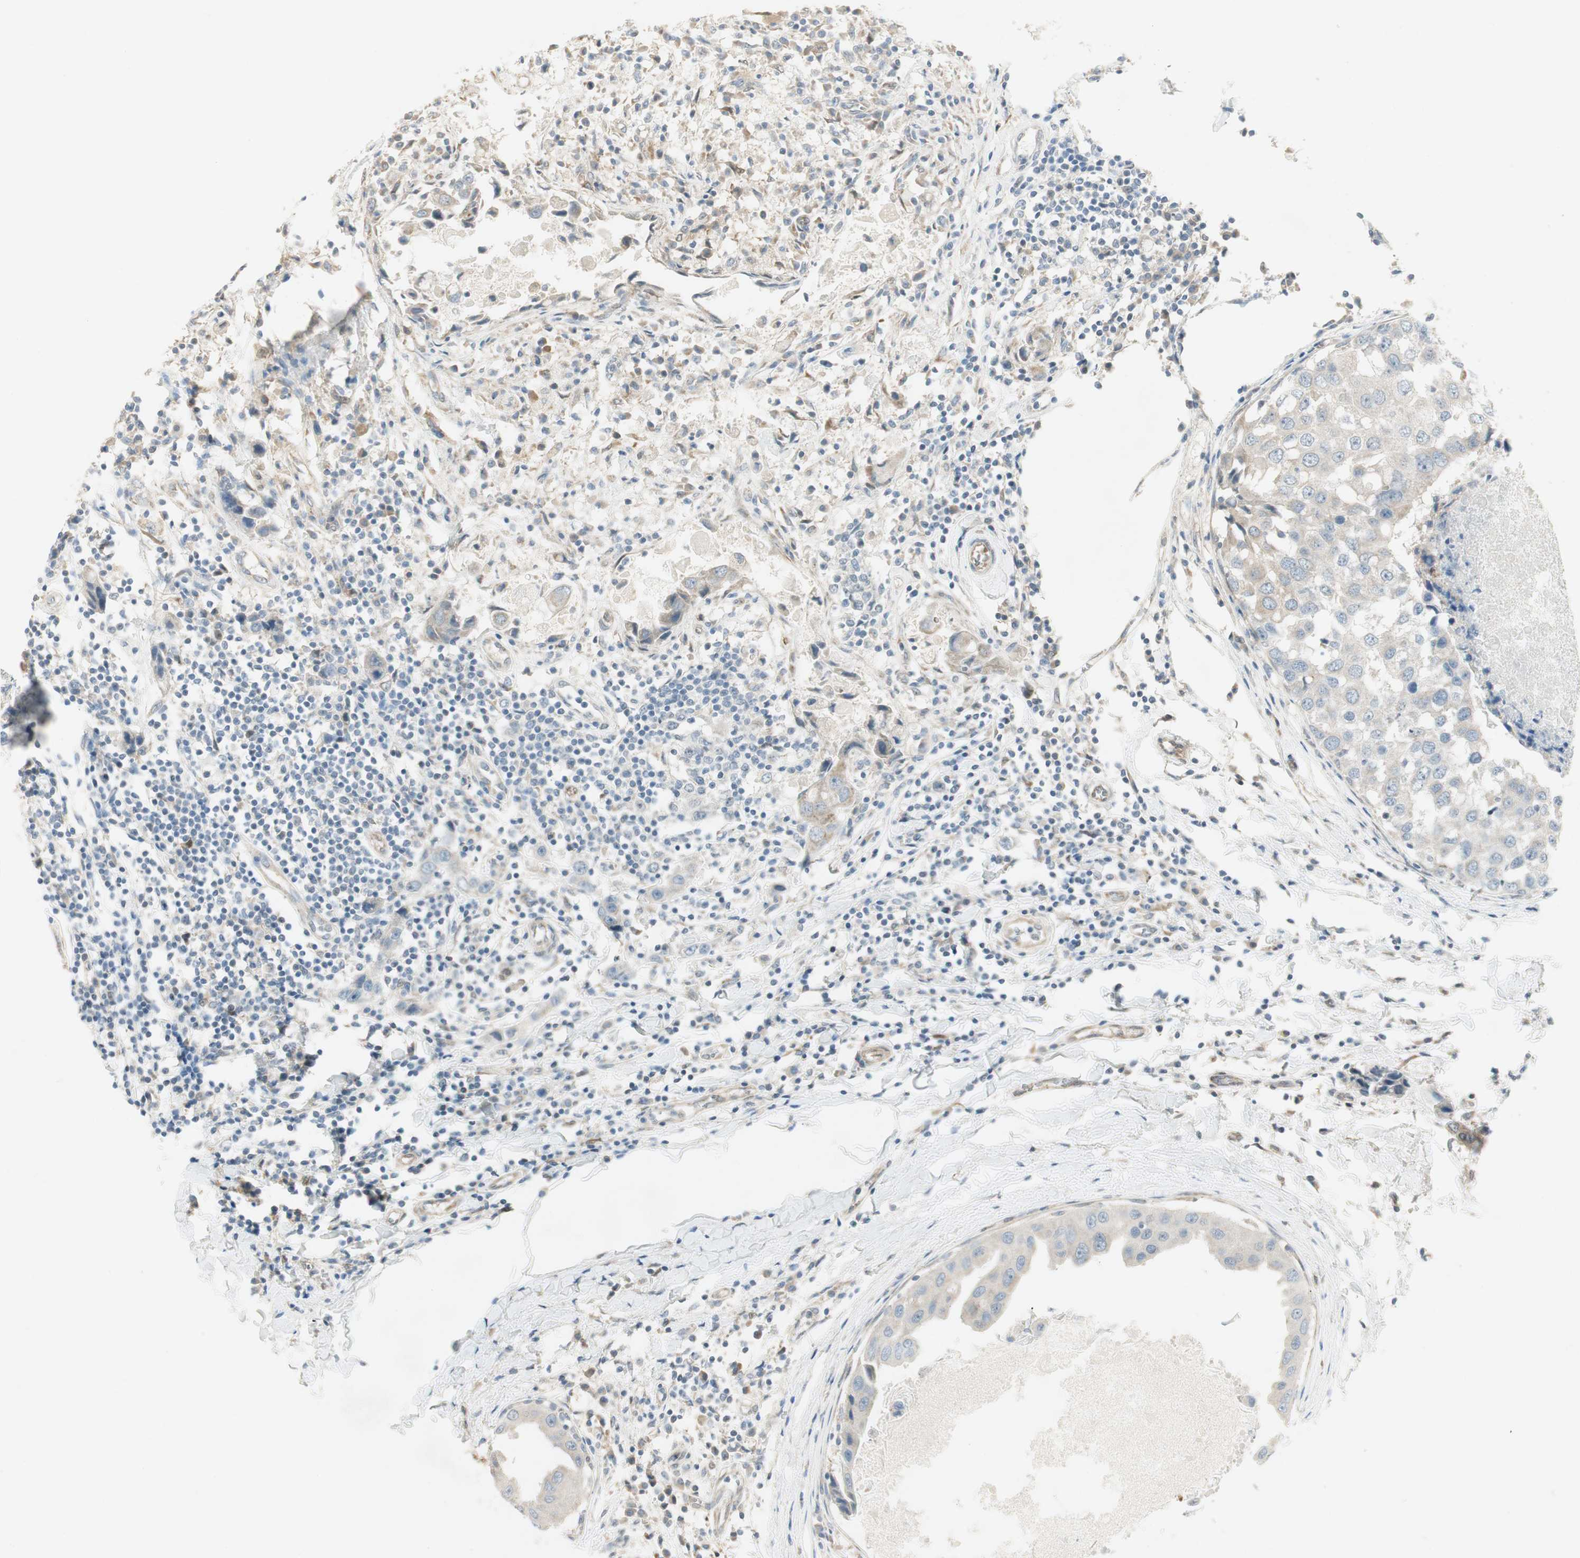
{"staining": {"intensity": "weak", "quantity": "25%-75%", "location": "cytoplasmic/membranous"}, "tissue": "breast cancer", "cell_type": "Tumor cells", "image_type": "cancer", "snomed": [{"axis": "morphology", "description": "Duct carcinoma"}, {"axis": "topography", "description": "Breast"}], "caption": "This is a photomicrograph of immunohistochemistry staining of breast cancer, which shows weak staining in the cytoplasmic/membranous of tumor cells.", "gene": "STON1-GTF2A1L", "patient": {"sex": "female", "age": 27}}